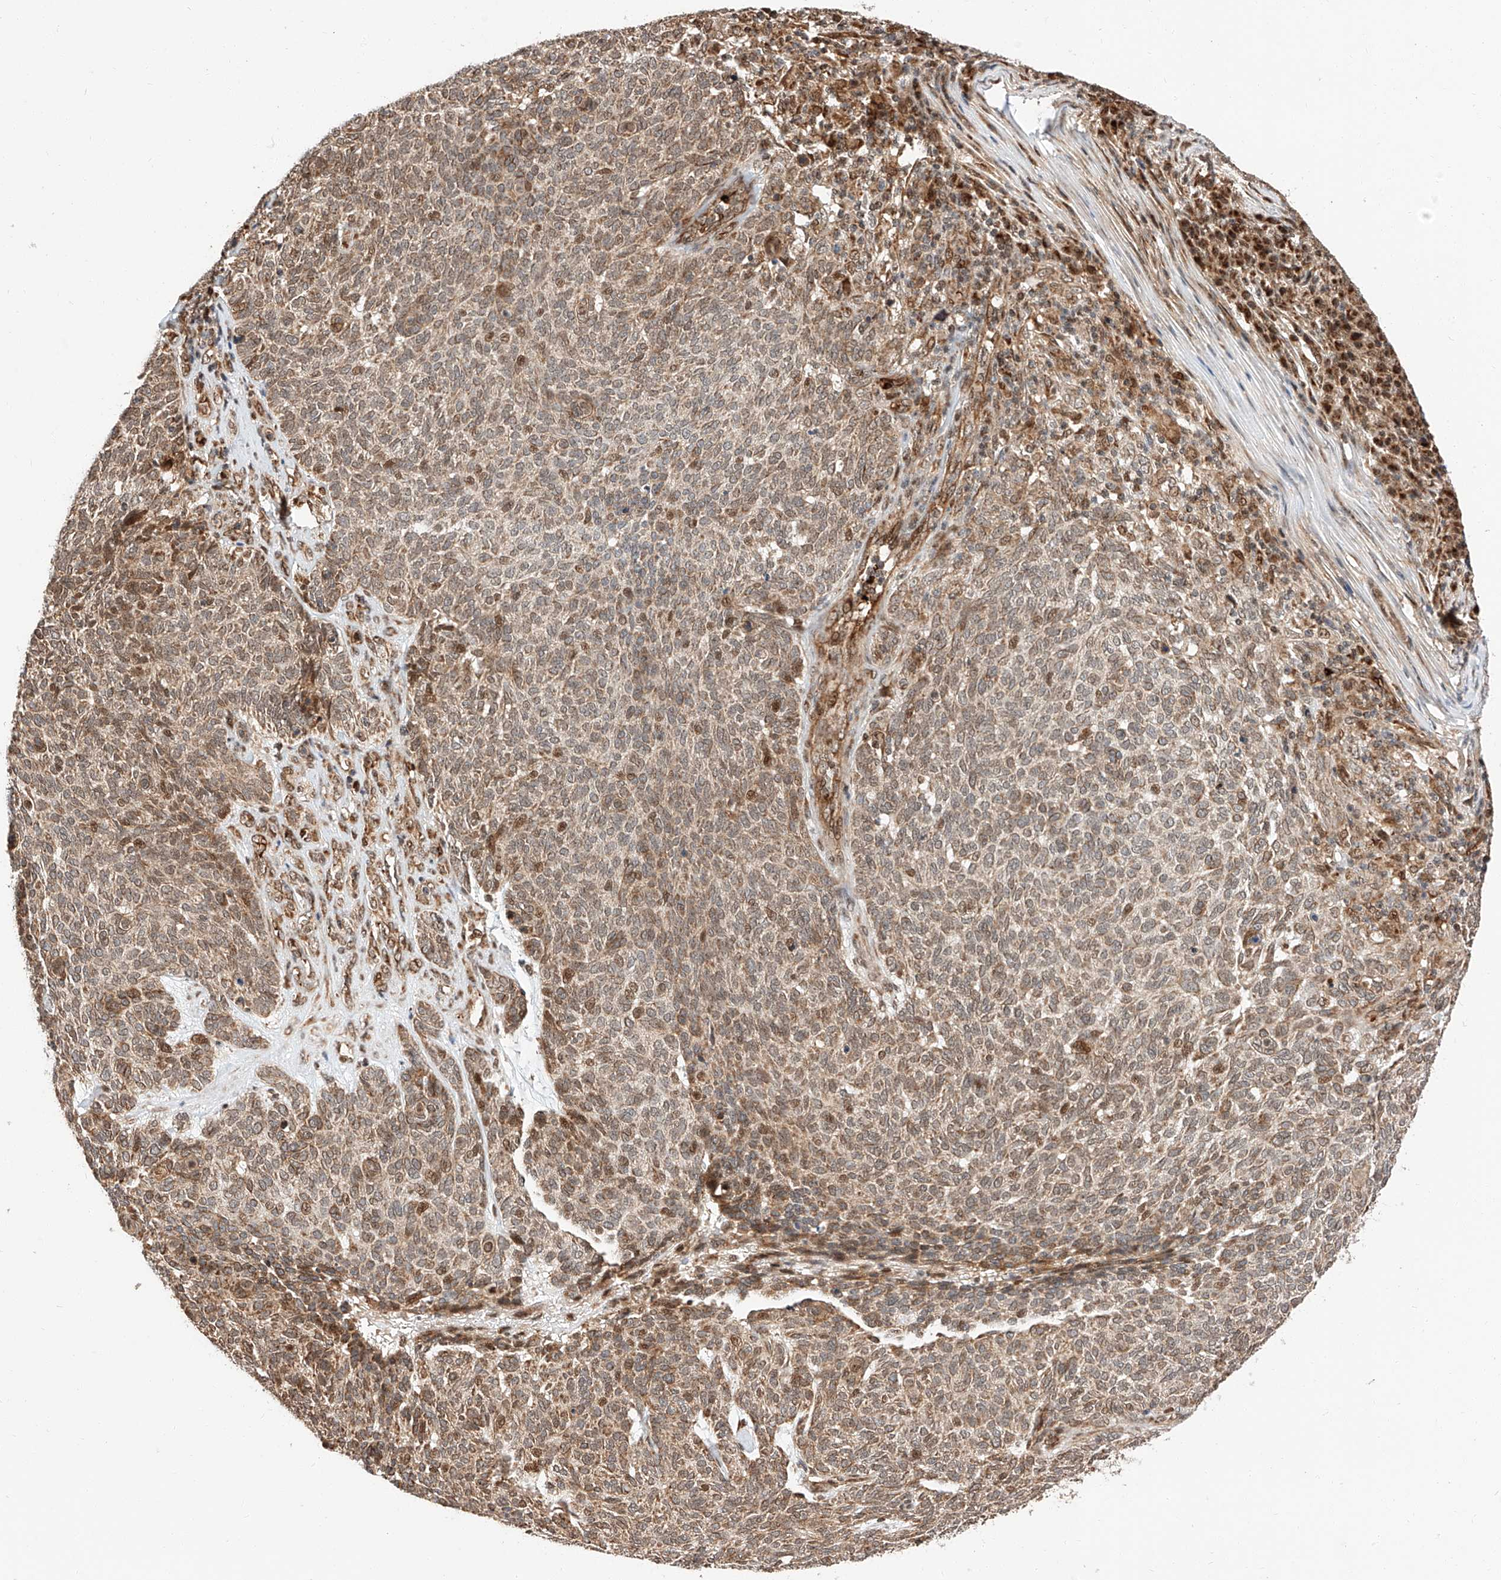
{"staining": {"intensity": "moderate", "quantity": ">75%", "location": "cytoplasmic/membranous,nuclear"}, "tissue": "skin cancer", "cell_type": "Tumor cells", "image_type": "cancer", "snomed": [{"axis": "morphology", "description": "Squamous cell carcinoma, NOS"}, {"axis": "topography", "description": "Skin"}], "caption": "DAB (3,3'-diaminobenzidine) immunohistochemical staining of skin squamous cell carcinoma reveals moderate cytoplasmic/membranous and nuclear protein expression in approximately >75% of tumor cells.", "gene": "THTPA", "patient": {"sex": "female", "age": 90}}